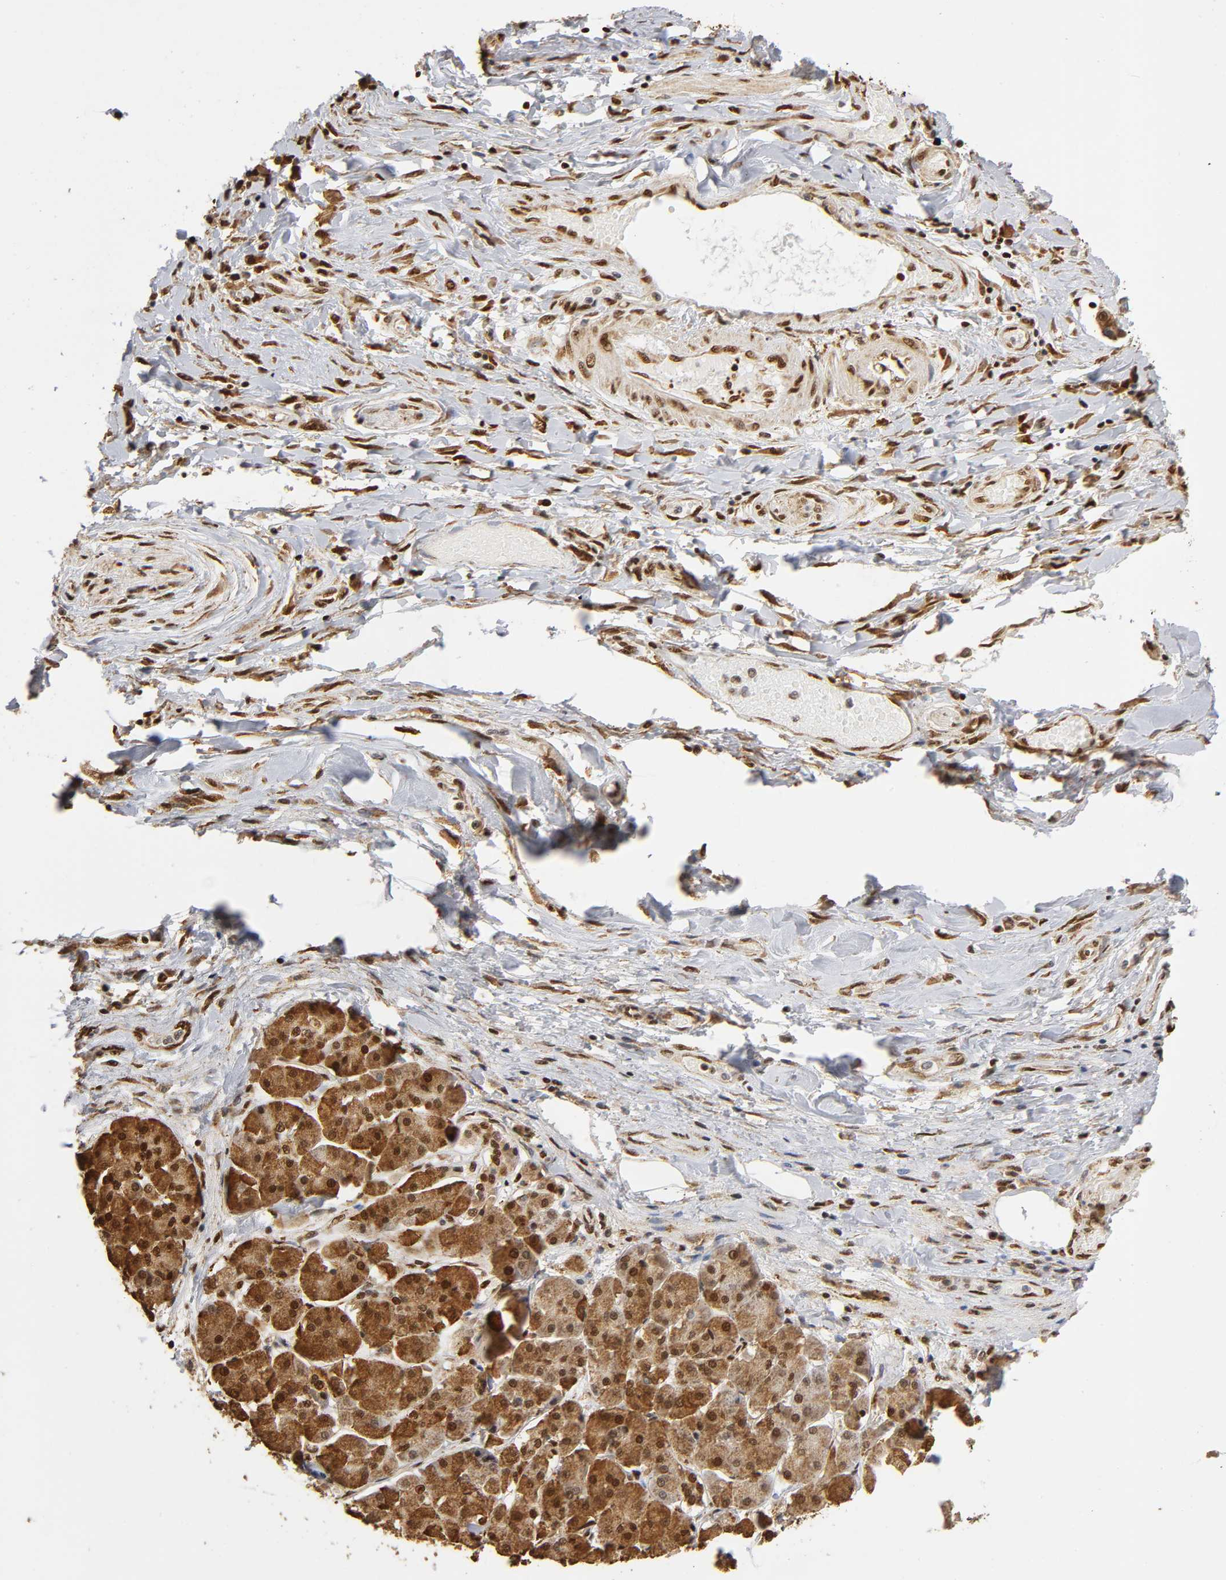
{"staining": {"intensity": "strong", "quantity": ">75%", "location": "cytoplasmic/membranous,nuclear"}, "tissue": "pancreatic cancer", "cell_type": "Tumor cells", "image_type": "cancer", "snomed": [{"axis": "morphology", "description": "Adenocarcinoma, NOS"}, {"axis": "topography", "description": "Pancreas"}], "caption": "Pancreatic cancer (adenocarcinoma) tissue reveals strong cytoplasmic/membranous and nuclear positivity in about >75% of tumor cells, visualized by immunohistochemistry. (DAB (3,3'-diaminobenzidine) IHC, brown staining for protein, blue staining for nuclei).", "gene": "RNF122", "patient": {"sex": "male", "age": 46}}